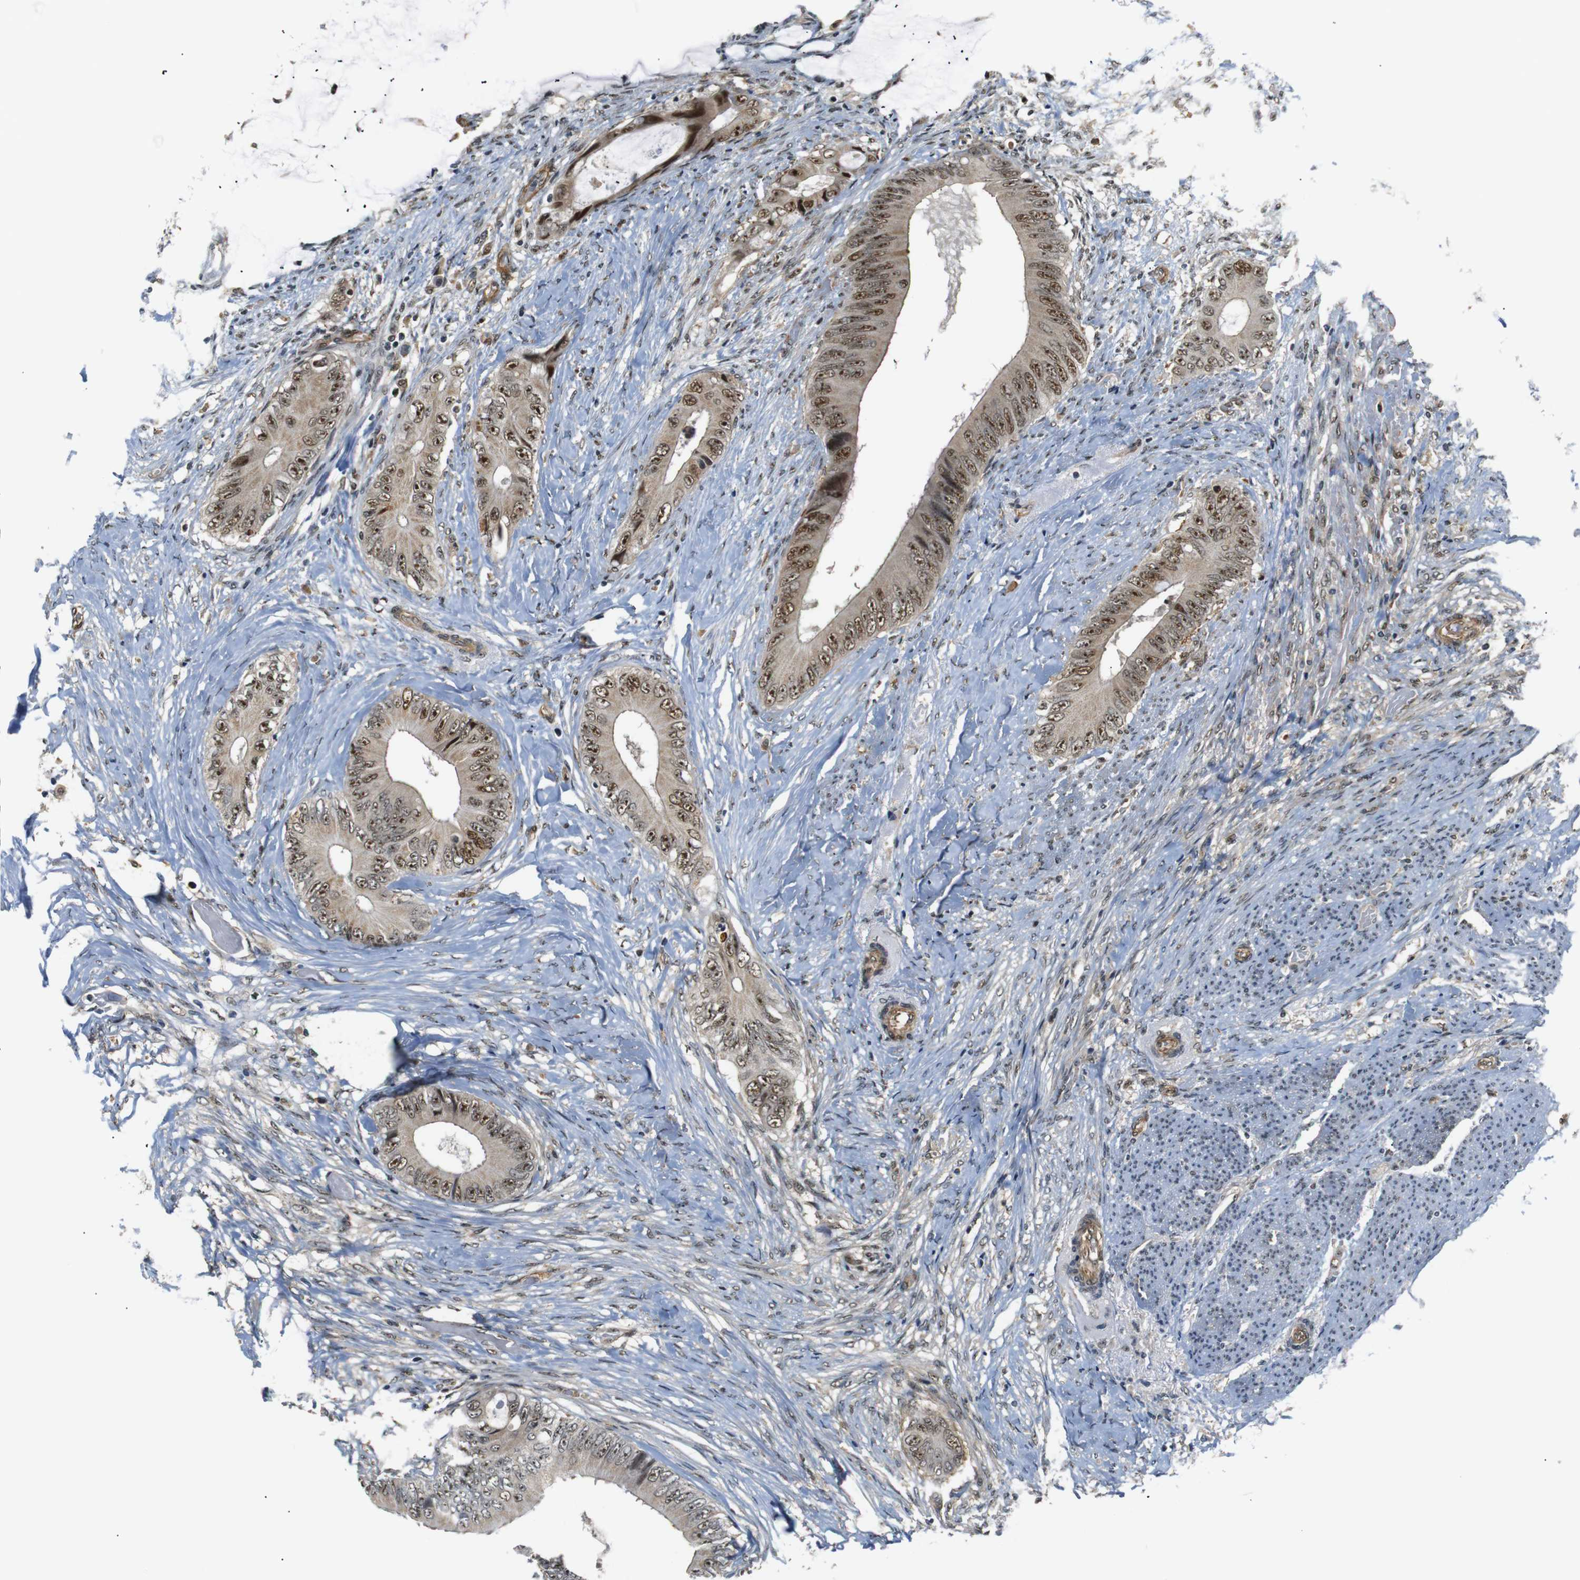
{"staining": {"intensity": "strong", "quantity": ">75%", "location": "cytoplasmic/membranous,nuclear"}, "tissue": "colorectal cancer", "cell_type": "Tumor cells", "image_type": "cancer", "snomed": [{"axis": "morphology", "description": "Normal tissue, NOS"}, {"axis": "morphology", "description": "Adenocarcinoma, NOS"}, {"axis": "topography", "description": "Rectum"}, {"axis": "topography", "description": "Peripheral nerve tissue"}], "caption": "The histopathology image exhibits staining of colorectal cancer, revealing strong cytoplasmic/membranous and nuclear protein expression (brown color) within tumor cells. Using DAB (3,3'-diaminobenzidine) (brown) and hematoxylin (blue) stains, captured at high magnification using brightfield microscopy.", "gene": "PARN", "patient": {"sex": "female", "age": 77}}